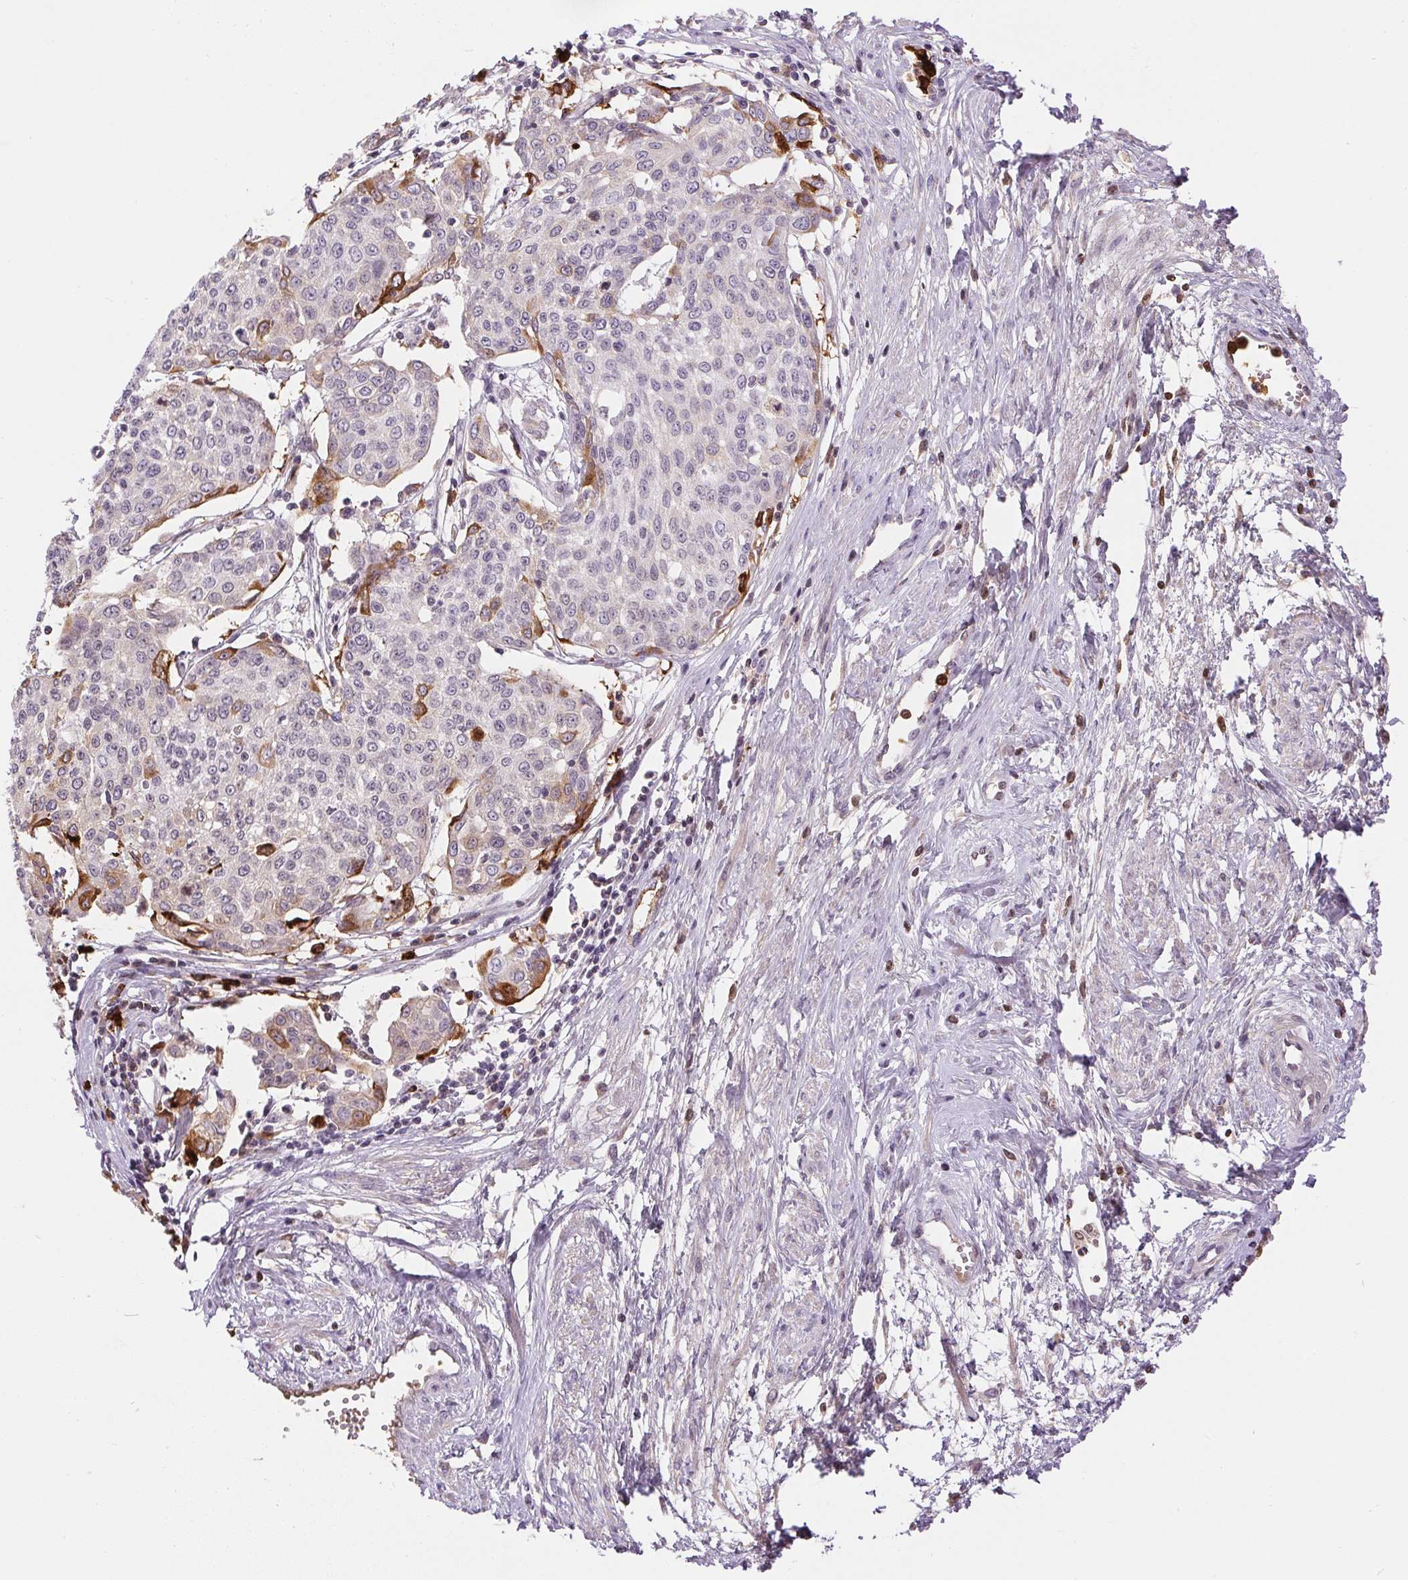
{"staining": {"intensity": "negative", "quantity": "none", "location": "none"}, "tissue": "cervical cancer", "cell_type": "Tumor cells", "image_type": "cancer", "snomed": [{"axis": "morphology", "description": "Squamous cell carcinoma, NOS"}, {"axis": "topography", "description": "Cervix"}], "caption": "Immunohistochemistry (IHC) micrograph of cervical squamous cell carcinoma stained for a protein (brown), which shows no expression in tumor cells.", "gene": "ORM1", "patient": {"sex": "female", "age": 34}}